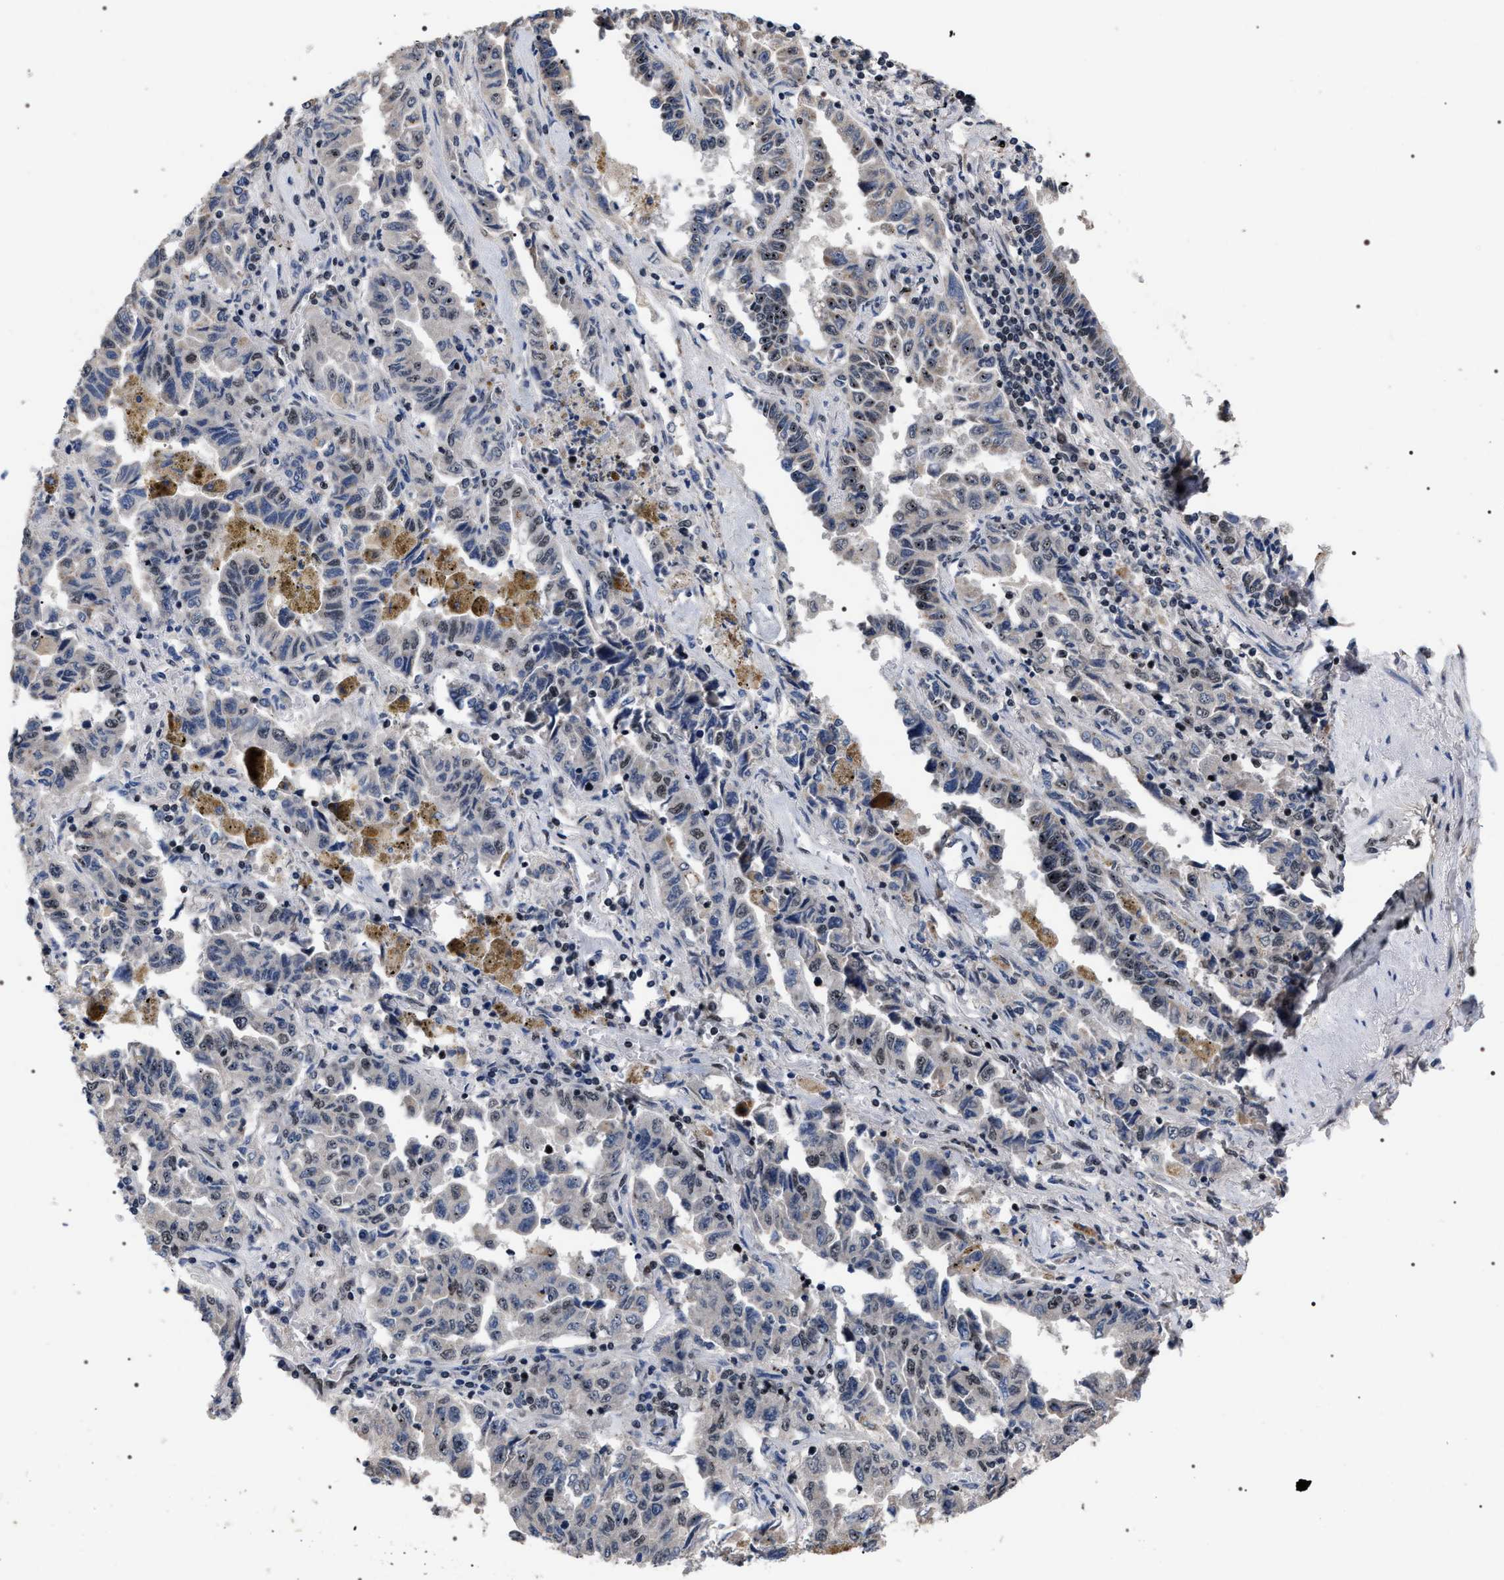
{"staining": {"intensity": "moderate", "quantity": "<25%", "location": "nuclear"}, "tissue": "lung cancer", "cell_type": "Tumor cells", "image_type": "cancer", "snomed": [{"axis": "morphology", "description": "Adenocarcinoma, NOS"}, {"axis": "topography", "description": "Lung"}], "caption": "Lung cancer (adenocarcinoma) stained with immunohistochemistry (IHC) shows moderate nuclear staining in approximately <25% of tumor cells.", "gene": "RRP1B", "patient": {"sex": "female", "age": 51}}